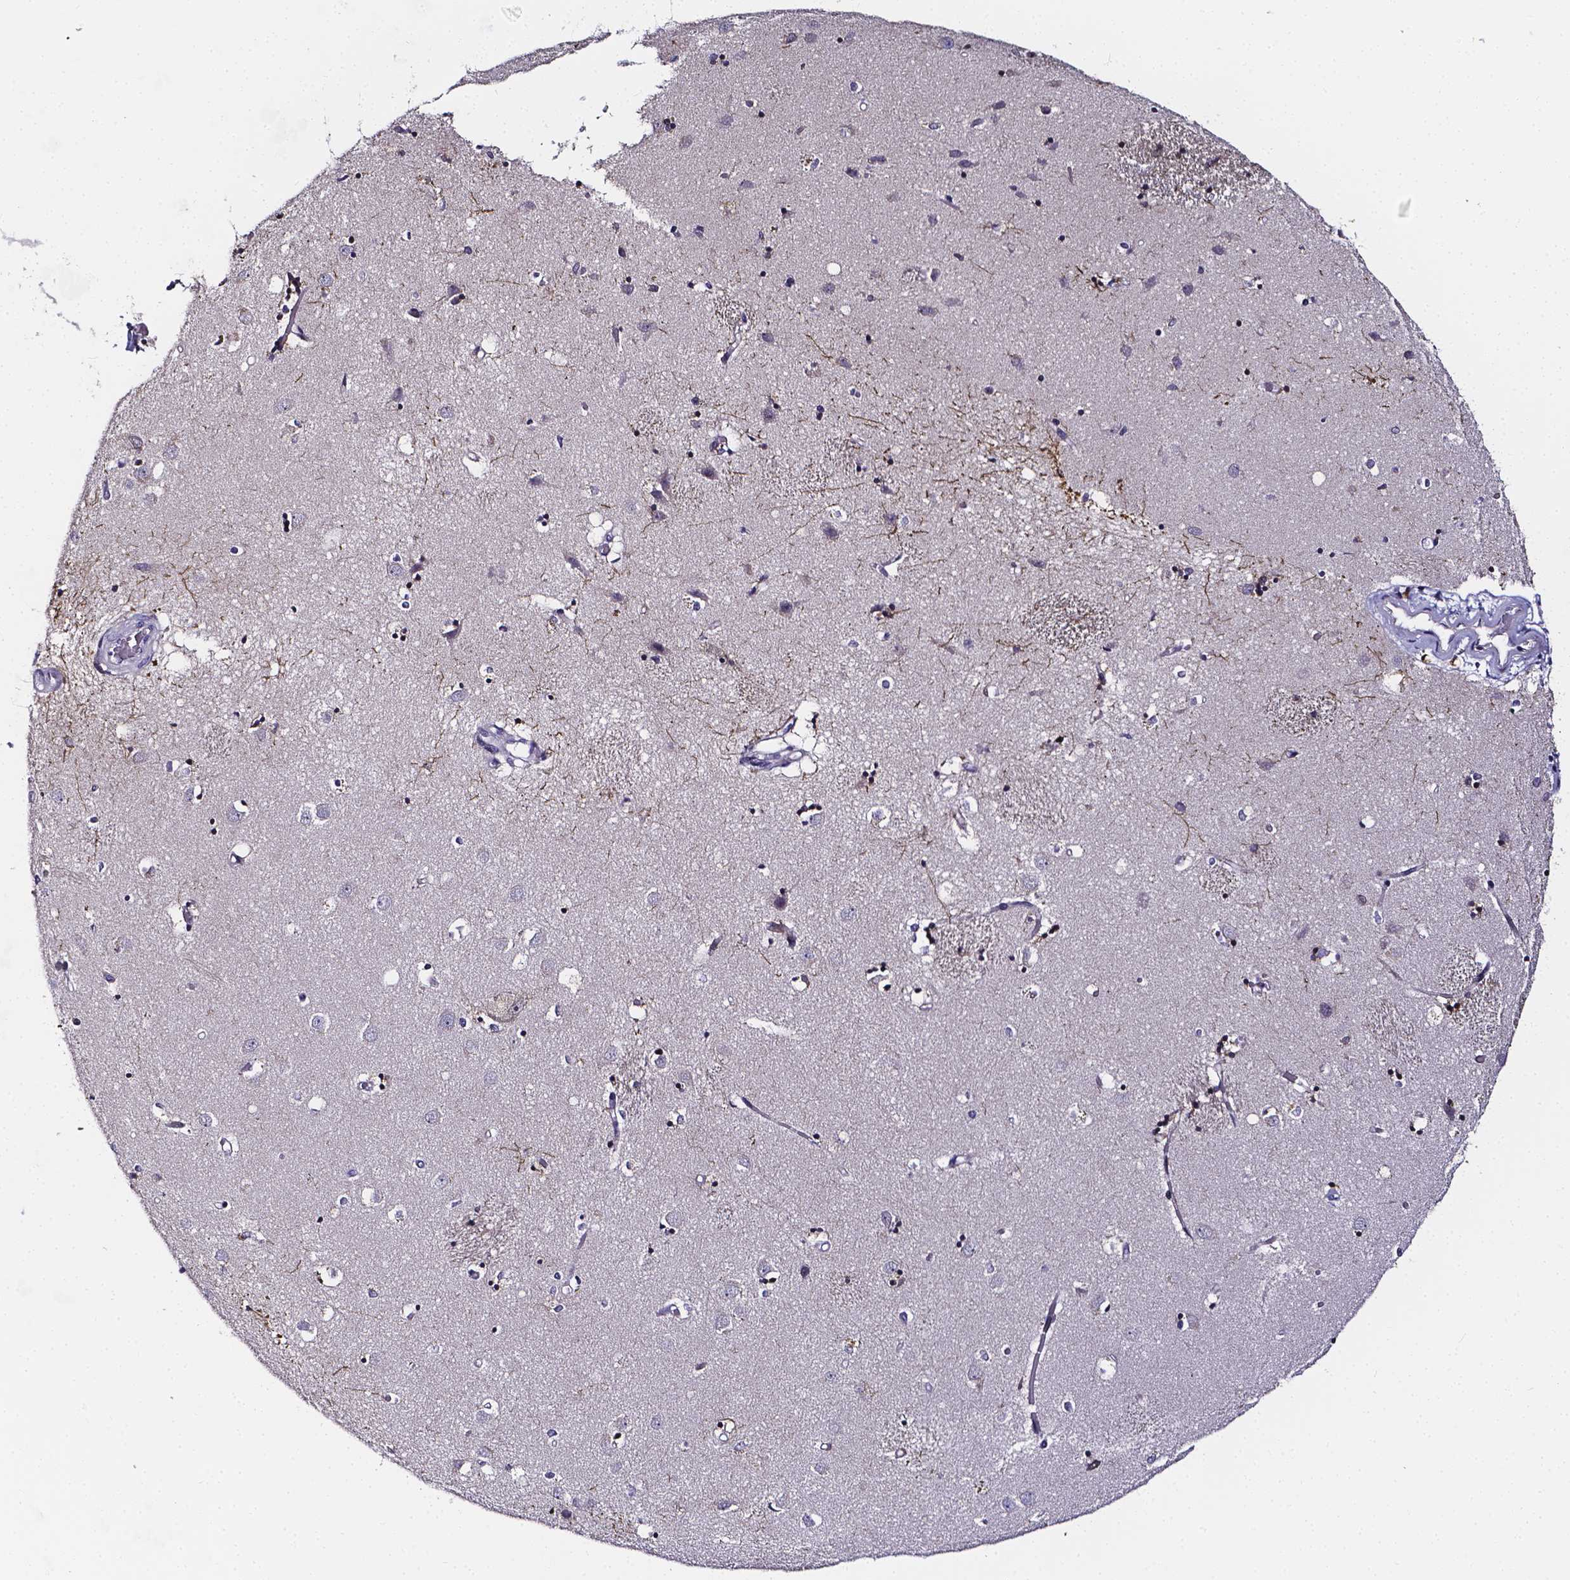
{"staining": {"intensity": "strong", "quantity": "<25%", "location": "cytoplasmic/membranous"}, "tissue": "caudate", "cell_type": "Glial cells", "image_type": "normal", "snomed": [{"axis": "morphology", "description": "Normal tissue, NOS"}, {"axis": "topography", "description": "Lateral ventricle wall"}], "caption": "High-magnification brightfield microscopy of unremarkable caudate stained with DAB (3,3'-diaminobenzidine) (brown) and counterstained with hematoxylin (blue). glial cells exhibit strong cytoplasmic/membranous expression is present in approximately<25% of cells. (brown staining indicates protein expression, while blue staining denotes nuclei).", "gene": "CACNG8", "patient": {"sex": "male", "age": 54}}